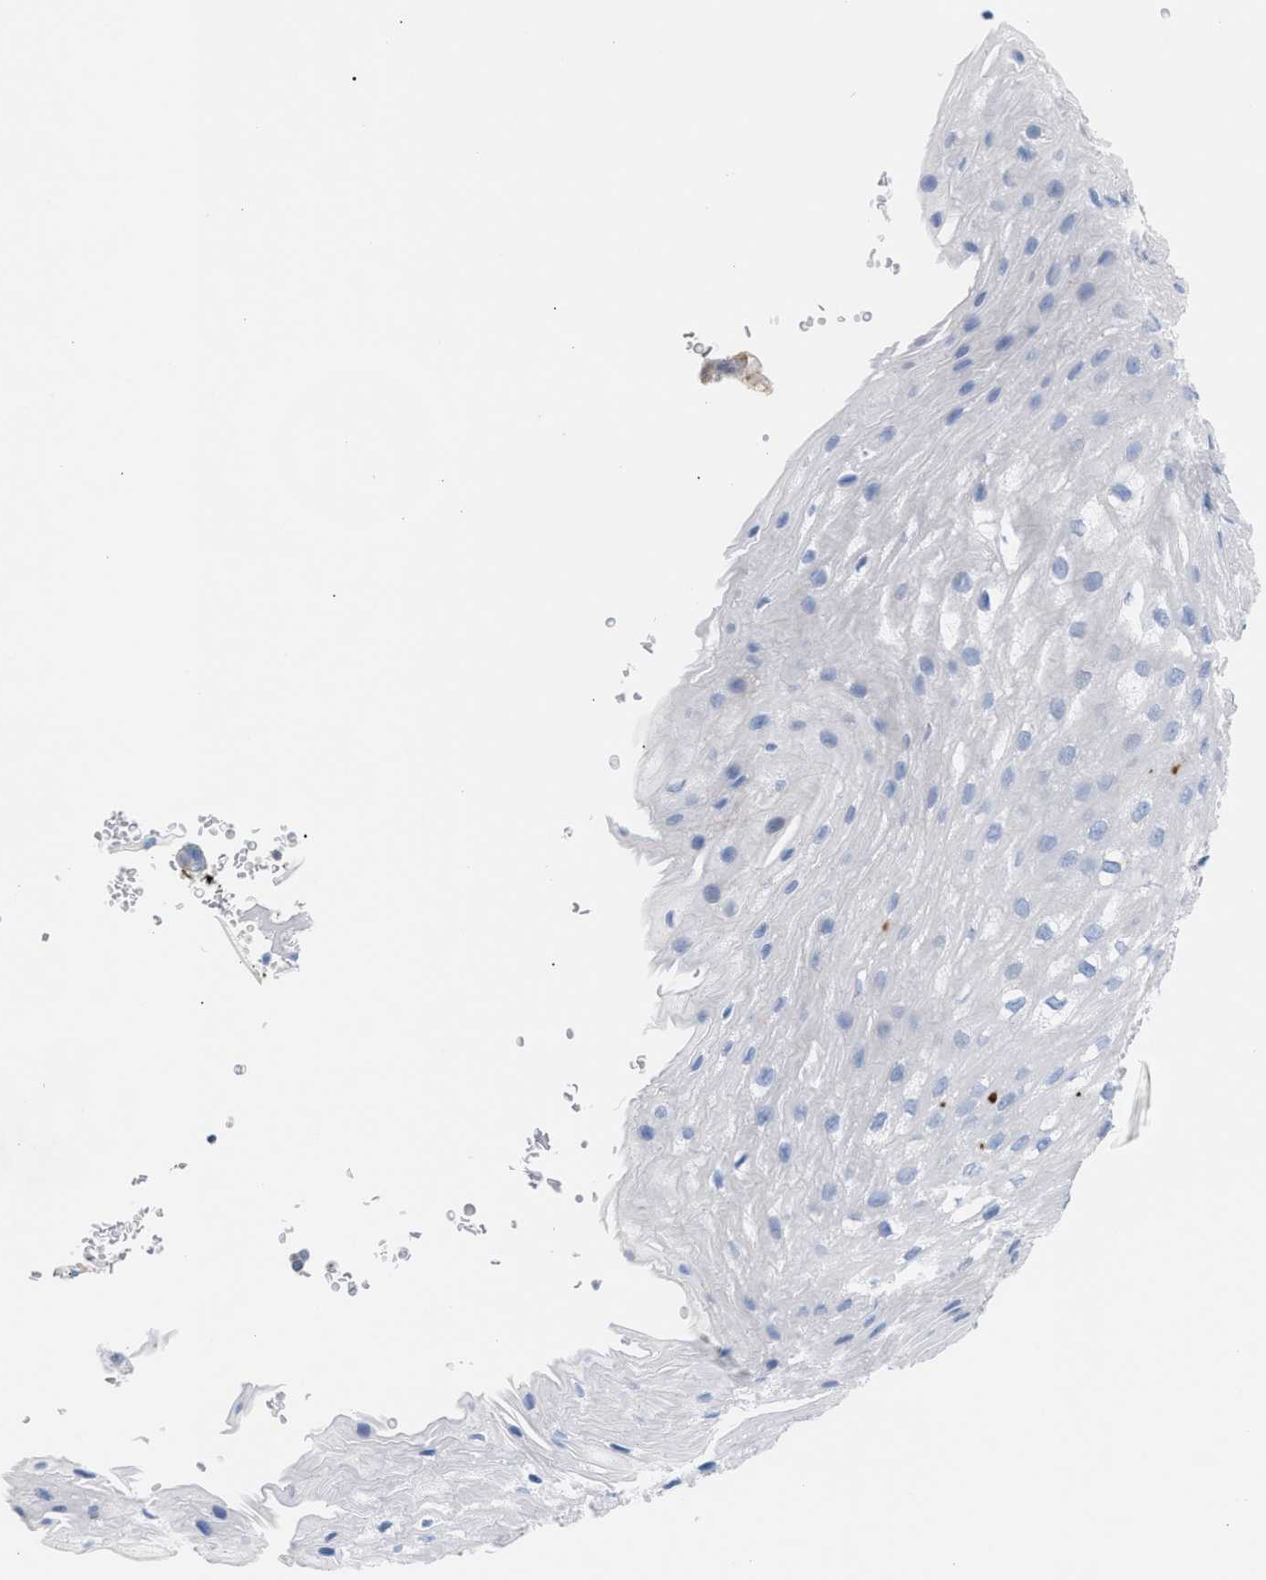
{"staining": {"intensity": "negative", "quantity": "none", "location": "none"}, "tissue": "esophagus", "cell_type": "Squamous epithelial cells", "image_type": "normal", "snomed": [{"axis": "morphology", "description": "Normal tissue, NOS"}, {"axis": "topography", "description": "Esophagus"}], "caption": "Immunohistochemistry image of benign human esophagus stained for a protein (brown), which exhibits no expression in squamous epithelial cells. (Brightfield microscopy of DAB (3,3'-diaminobenzidine) immunohistochemistry at high magnification).", "gene": "TACC3", "patient": {"sex": "male", "age": 48}}